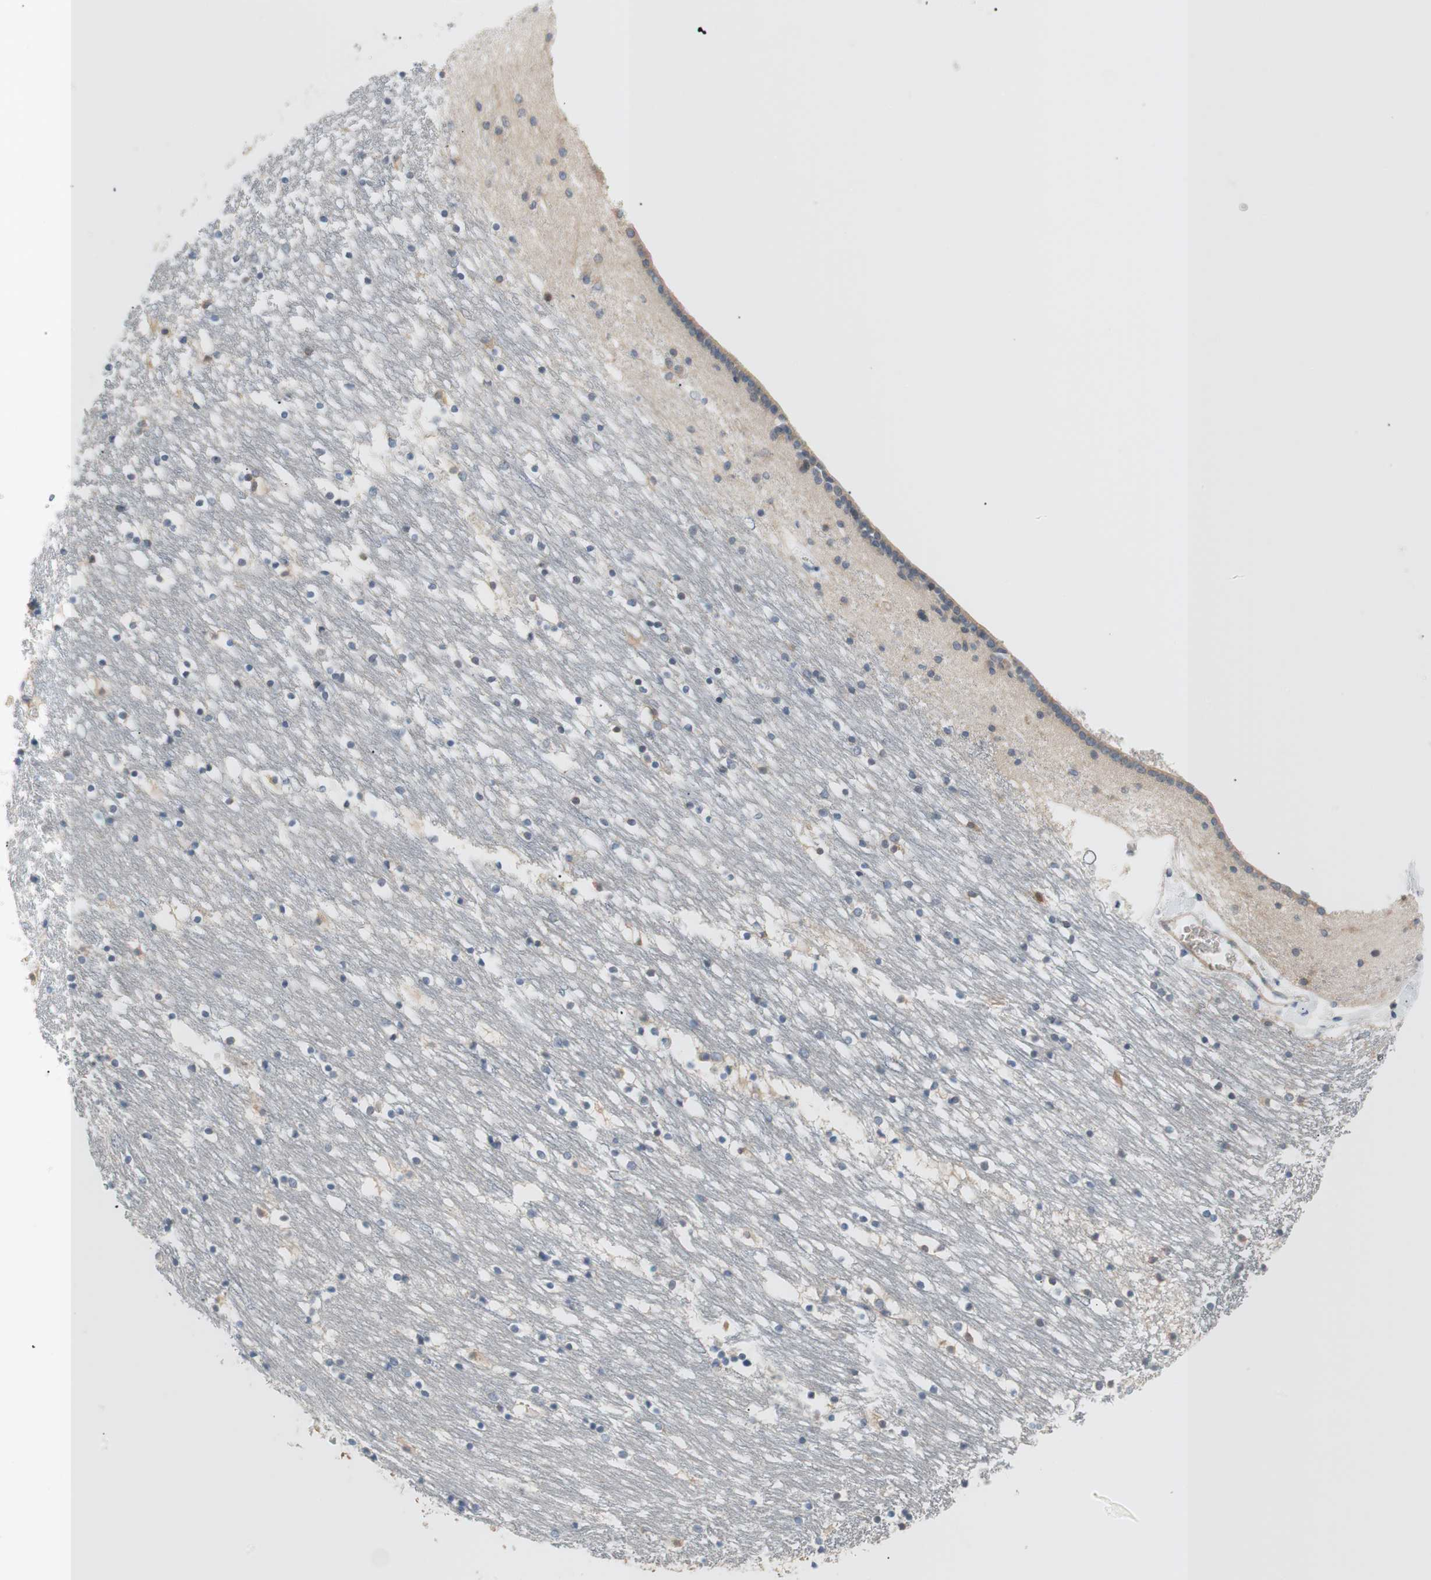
{"staining": {"intensity": "moderate", "quantity": "<25%", "location": "cytoplasmic/membranous"}, "tissue": "caudate", "cell_type": "Glial cells", "image_type": "normal", "snomed": [{"axis": "morphology", "description": "Normal tissue, NOS"}, {"axis": "topography", "description": "Lateral ventricle wall"}], "caption": "There is low levels of moderate cytoplasmic/membranous positivity in glial cells of benign caudate, as demonstrated by immunohistochemical staining (brown color).", "gene": "FADS2", "patient": {"sex": "male", "age": 45}}